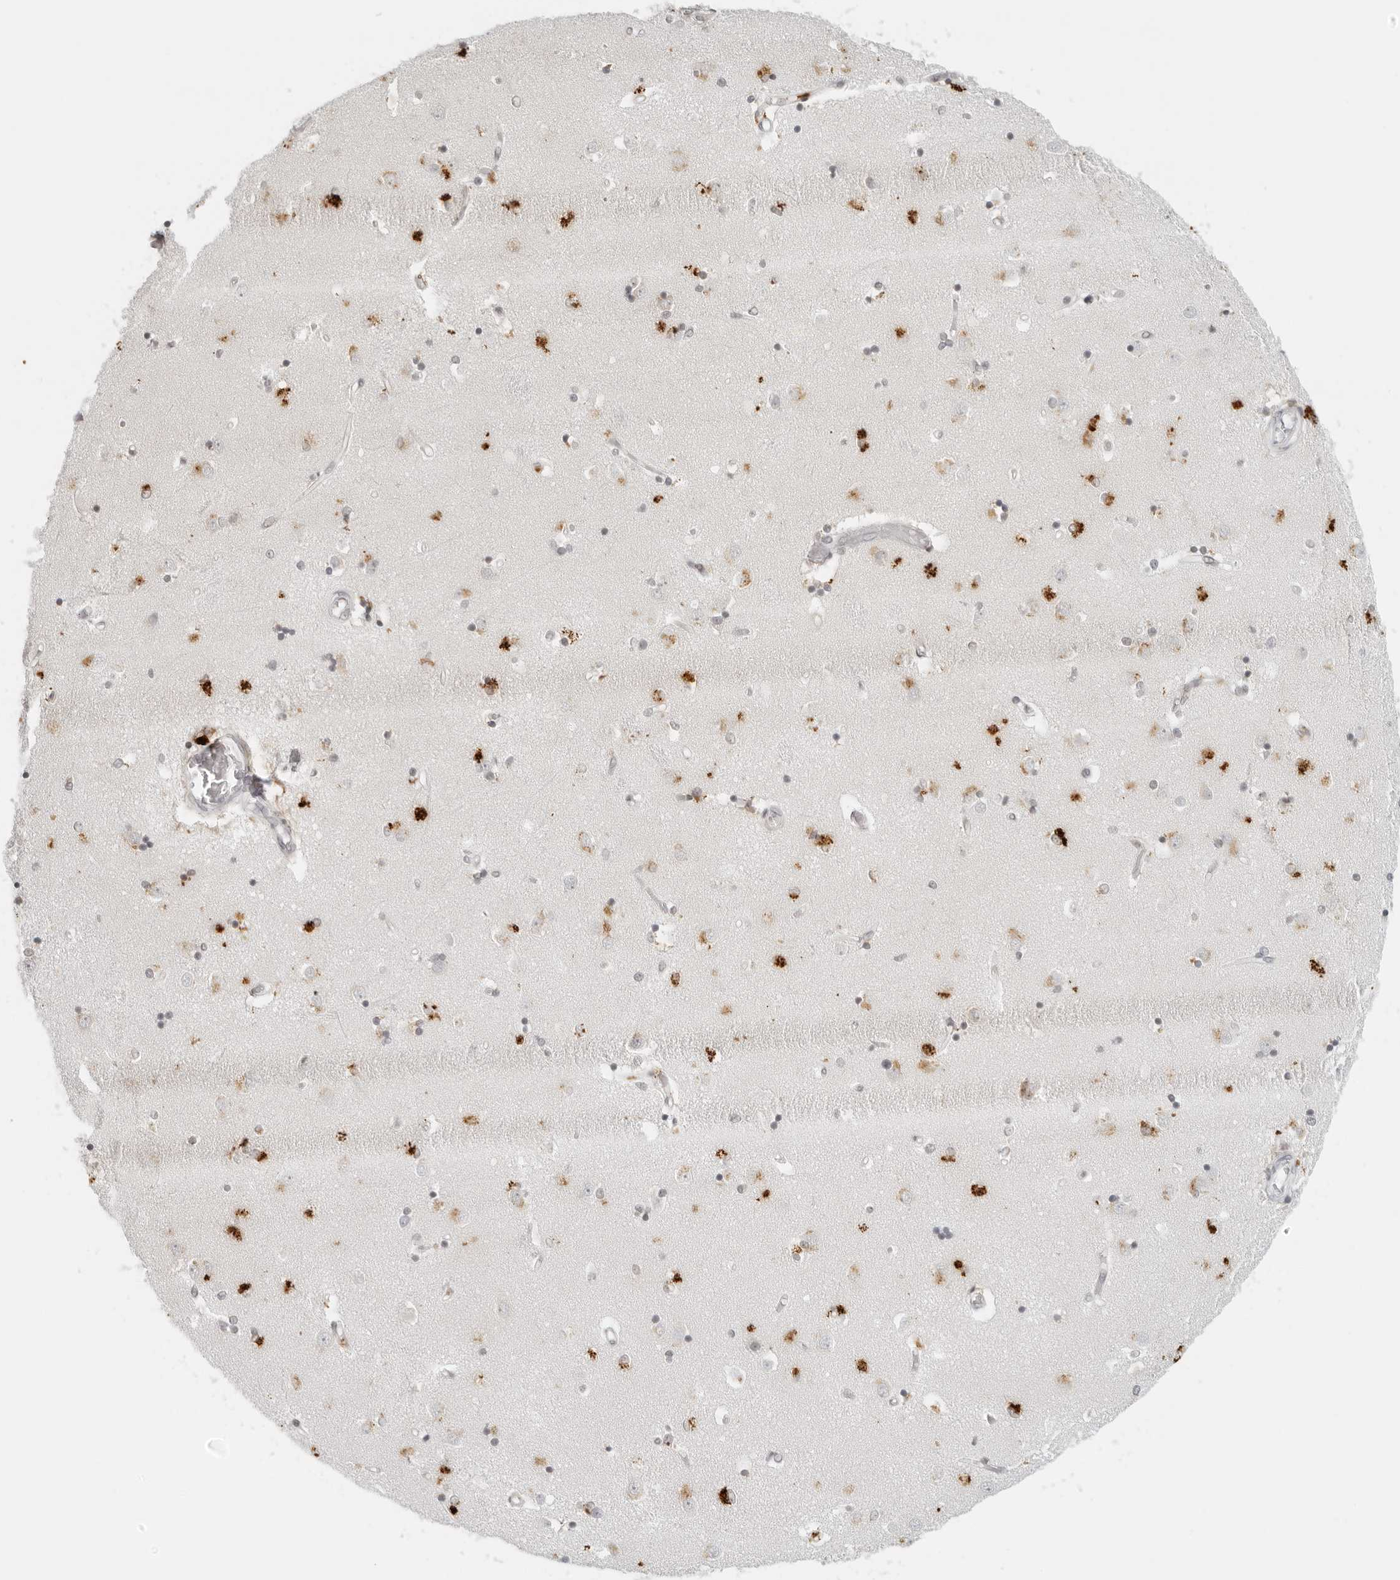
{"staining": {"intensity": "moderate", "quantity": "<25%", "location": "cytoplasmic/membranous"}, "tissue": "caudate", "cell_type": "Glial cells", "image_type": "normal", "snomed": [{"axis": "morphology", "description": "Normal tissue, NOS"}, {"axis": "topography", "description": "Lateral ventricle wall"}], "caption": "Normal caudate was stained to show a protein in brown. There is low levels of moderate cytoplasmic/membranous expression in about <25% of glial cells.", "gene": "ZNF678", "patient": {"sex": "male", "age": 45}}